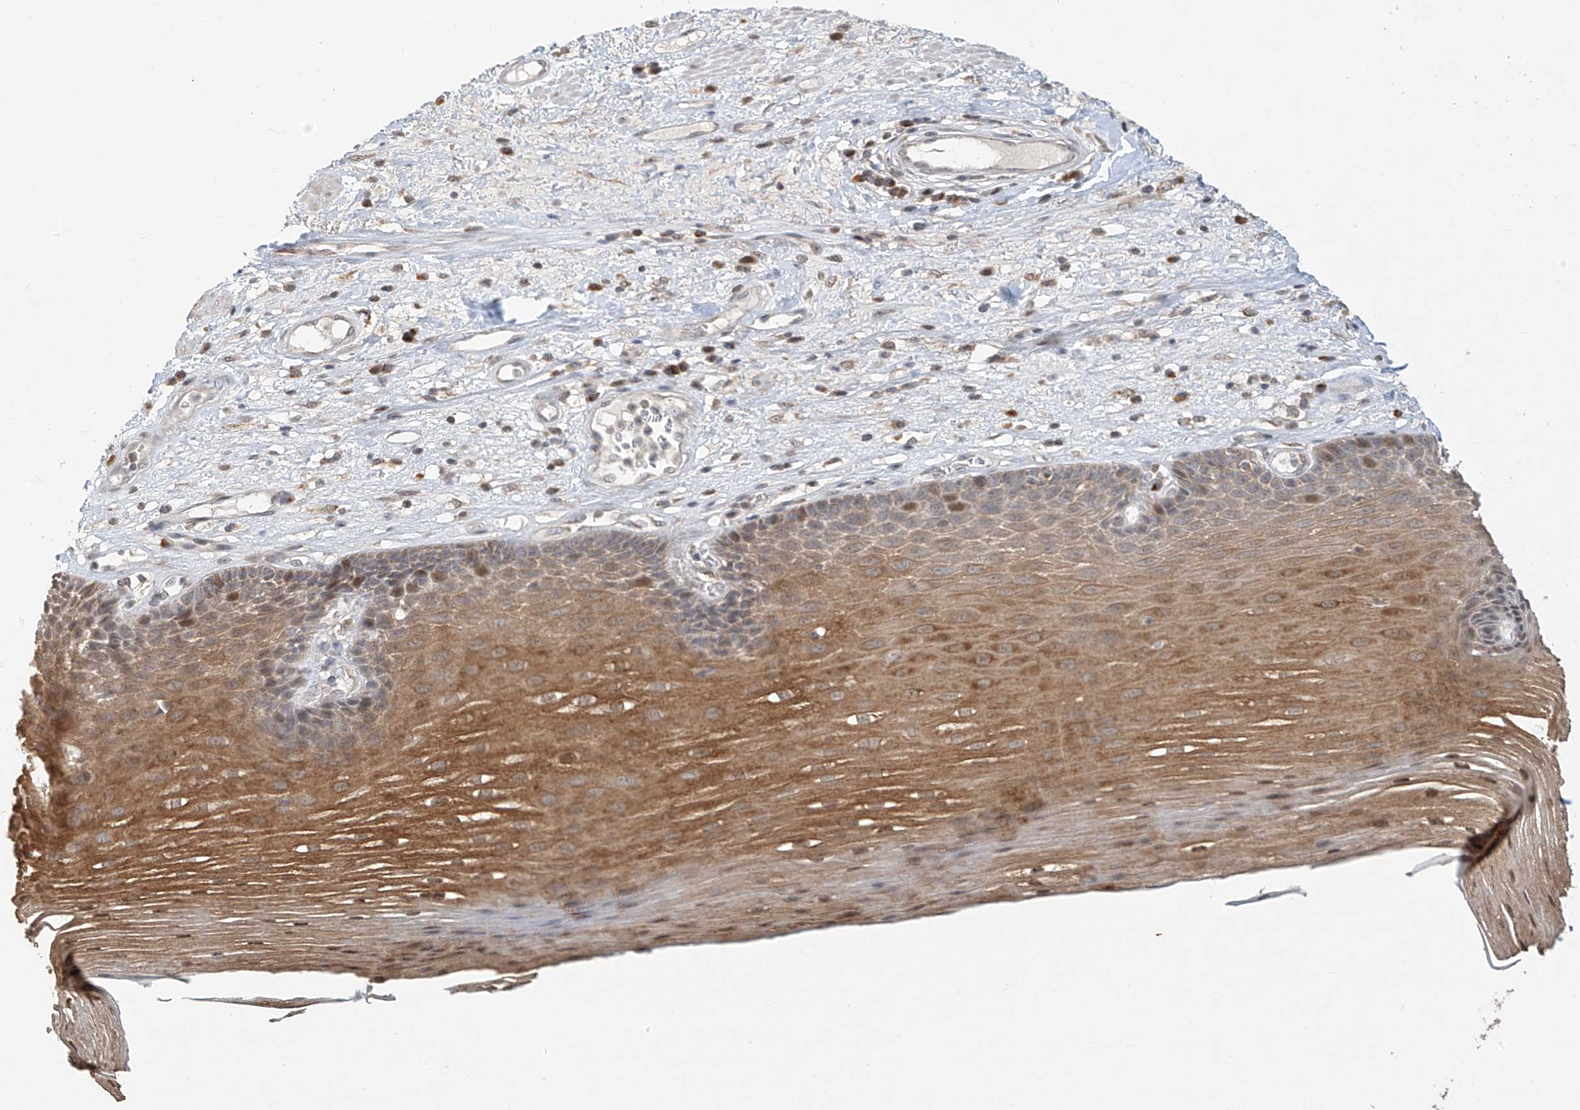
{"staining": {"intensity": "moderate", "quantity": ">75%", "location": "cytoplasmic/membranous,nuclear"}, "tissue": "esophagus", "cell_type": "Squamous epithelial cells", "image_type": "normal", "snomed": [{"axis": "morphology", "description": "Normal tissue, NOS"}, {"axis": "topography", "description": "Esophagus"}], "caption": "This micrograph exhibits IHC staining of benign human esophagus, with medium moderate cytoplasmic/membranous,nuclear positivity in approximately >75% of squamous epithelial cells.", "gene": "SYTL3", "patient": {"sex": "male", "age": 62}}